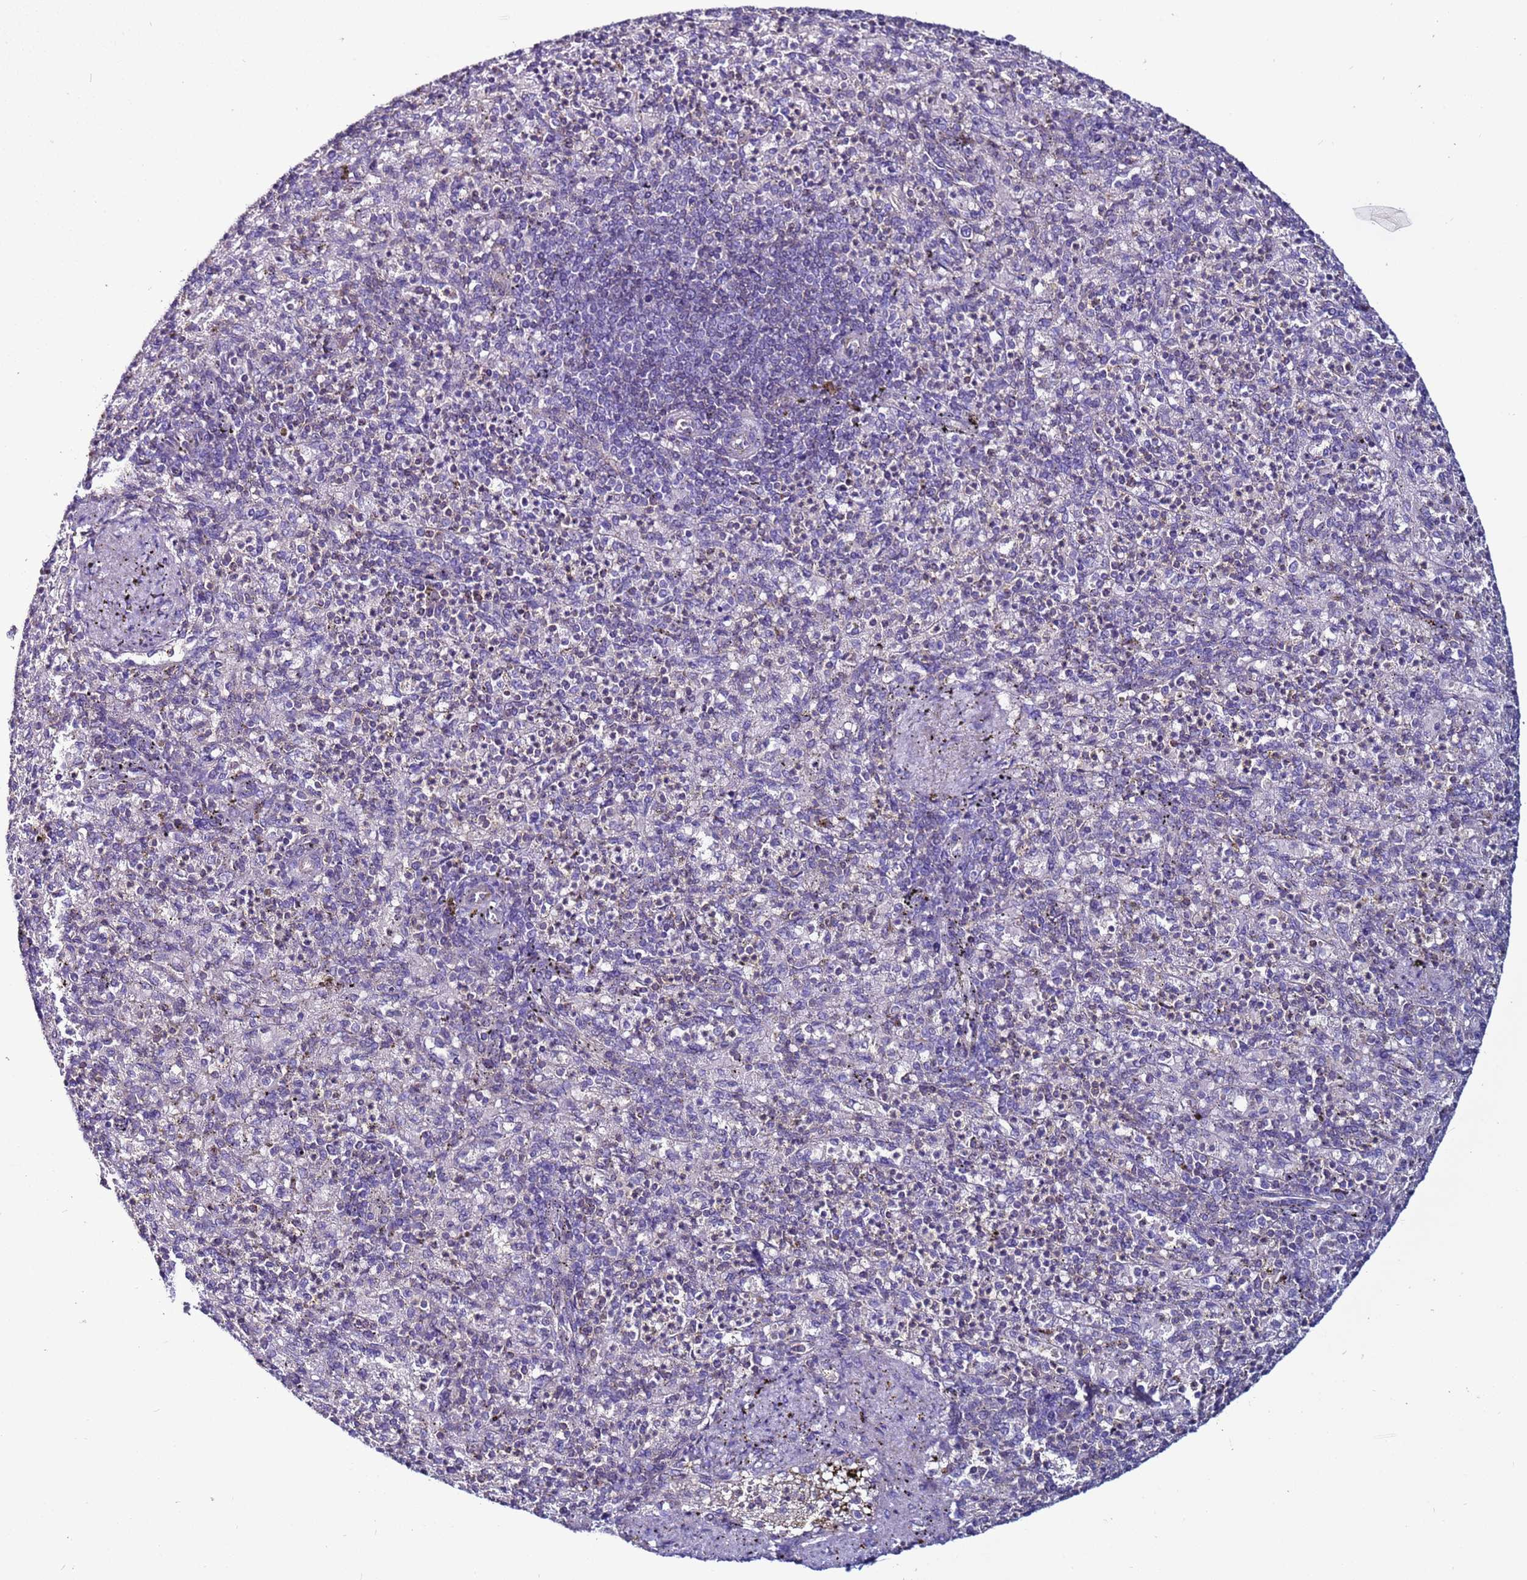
{"staining": {"intensity": "weak", "quantity": "25%-75%", "location": "cytoplasmic/membranous"}, "tissue": "spleen", "cell_type": "Cells in red pulp", "image_type": "normal", "snomed": [{"axis": "morphology", "description": "Normal tissue, NOS"}, {"axis": "topography", "description": "Spleen"}], "caption": "This is a histology image of immunohistochemistry (IHC) staining of unremarkable spleen, which shows weak expression in the cytoplasmic/membranous of cells in red pulp.", "gene": "TENM3", "patient": {"sex": "female", "age": 74}}